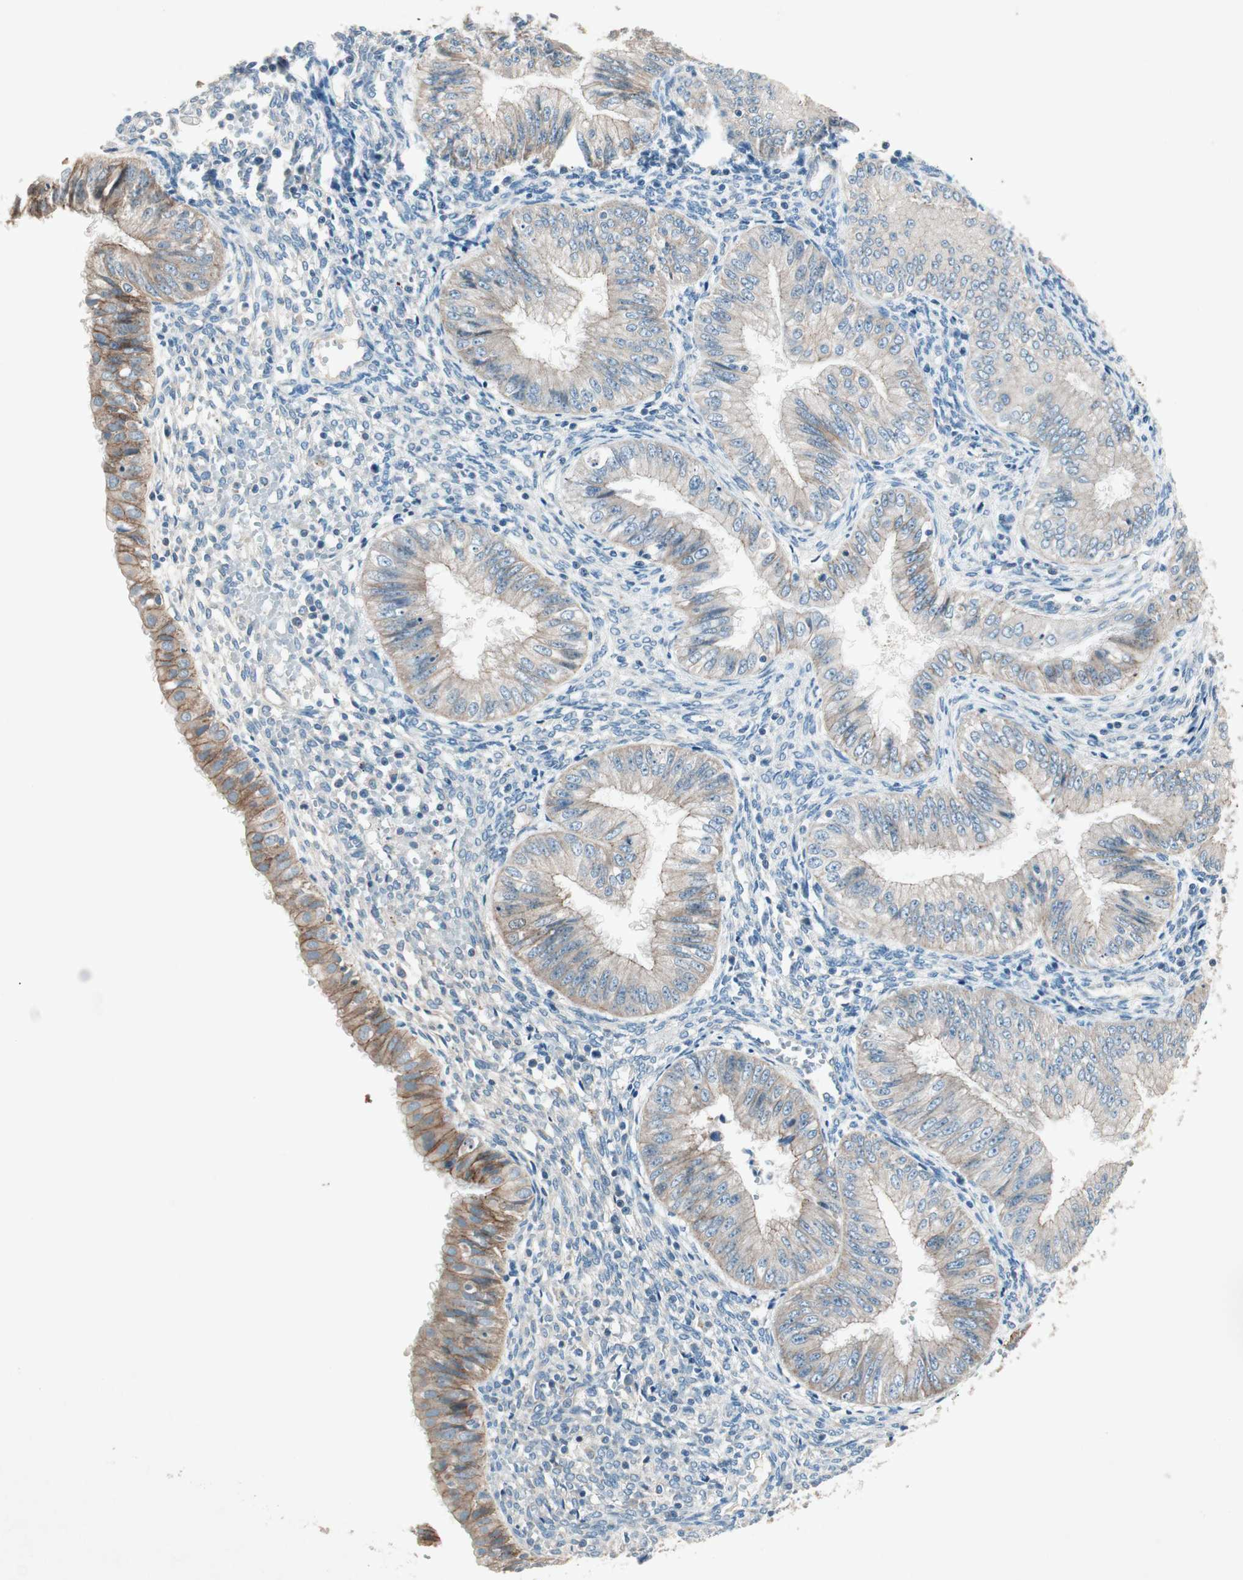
{"staining": {"intensity": "weak", "quantity": ">75%", "location": "cytoplasmic/membranous"}, "tissue": "endometrial cancer", "cell_type": "Tumor cells", "image_type": "cancer", "snomed": [{"axis": "morphology", "description": "Normal tissue, NOS"}, {"axis": "morphology", "description": "Adenocarcinoma, NOS"}, {"axis": "topography", "description": "Endometrium"}], "caption": "A brown stain shows weak cytoplasmic/membranous expression of a protein in human endometrial cancer tumor cells.", "gene": "NKAIN1", "patient": {"sex": "female", "age": 53}}